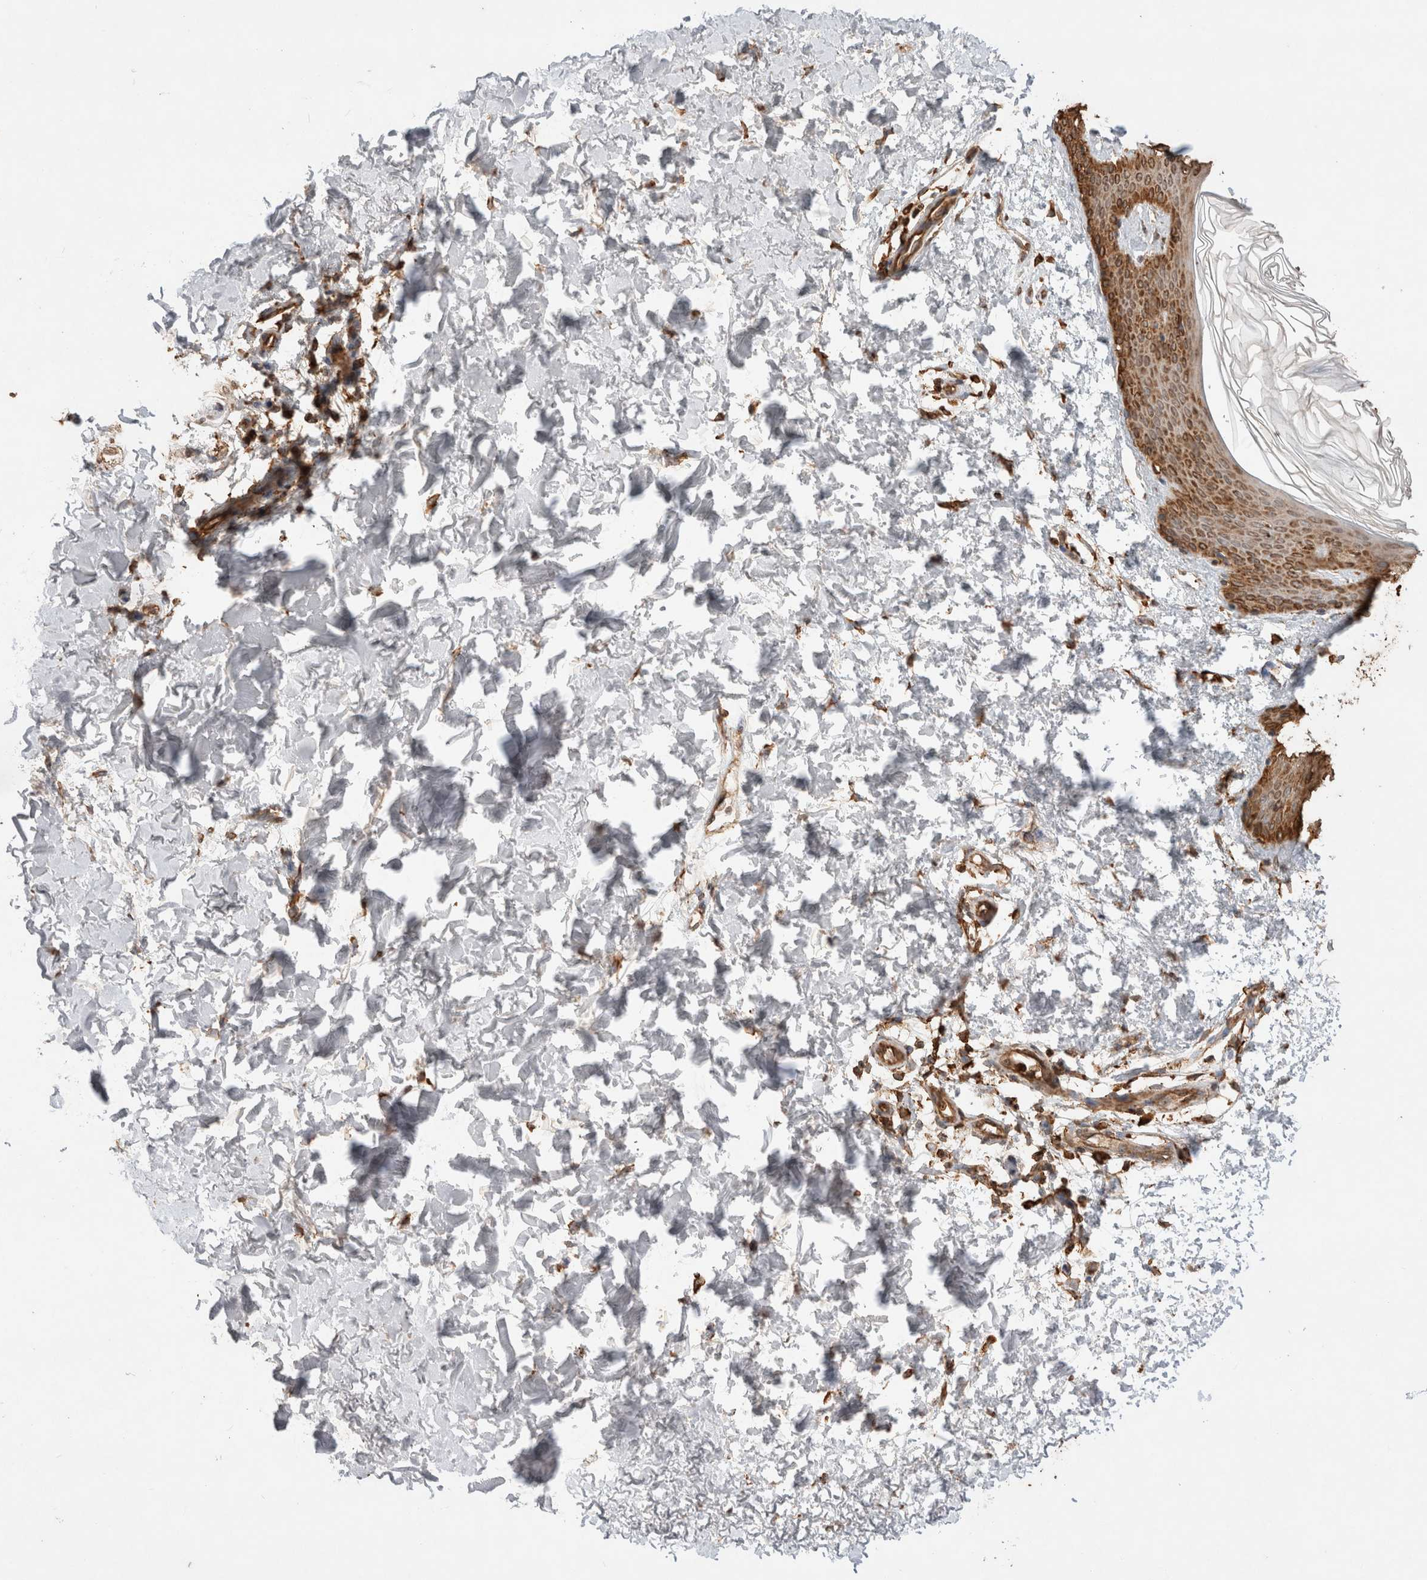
{"staining": {"intensity": "strong", "quantity": ">75%", "location": "cytoplasmic/membranous"}, "tissue": "skin", "cell_type": "Fibroblasts", "image_type": "normal", "snomed": [{"axis": "morphology", "description": "Normal tissue, NOS"}, {"axis": "morphology", "description": "Neoplasm, benign, NOS"}, {"axis": "topography", "description": "Skin"}, {"axis": "topography", "description": "Soft tissue"}], "caption": "DAB (3,3'-diaminobenzidine) immunohistochemical staining of normal human skin demonstrates strong cytoplasmic/membranous protein staining in approximately >75% of fibroblasts.", "gene": "ERAP1", "patient": {"sex": "male", "age": 26}}